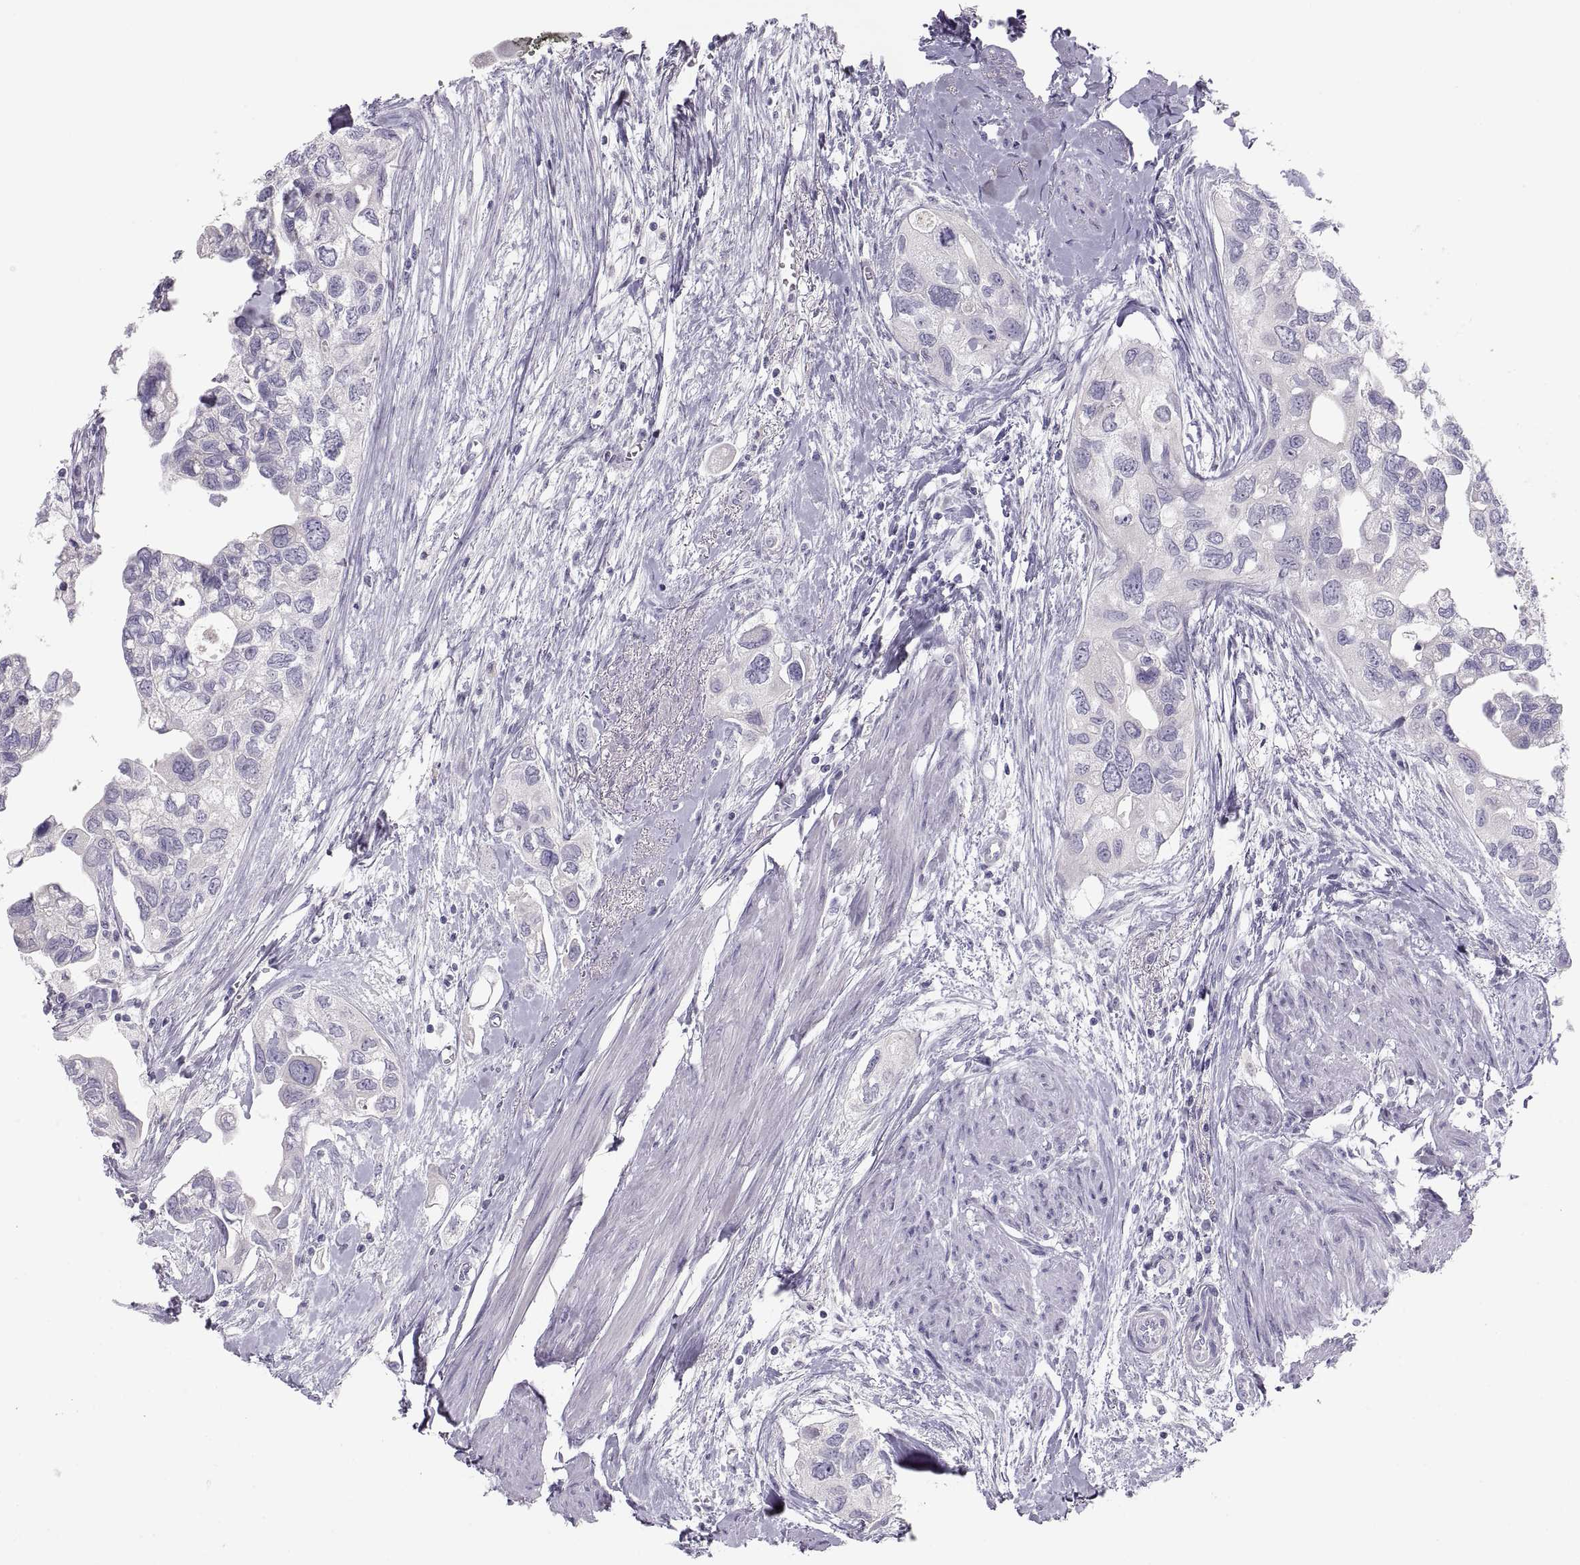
{"staining": {"intensity": "negative", "quantity": "none", "location": "none"}, "tissue": "urothelial cancer", "cell_type": "Tumor cells", "image_type": "cancer", "snomed": [{"axis": "morphology", "description": "Urothelial carcinoma, High grade"}, {"axis": "topography", "description": "Urinary bladder"}], "caption": "There is no significant positivity in tumor cells of urothelial carcinoma (high-grade).", "gene": "MAGEB2", "patient": {"sex": "male", "age": 59}}